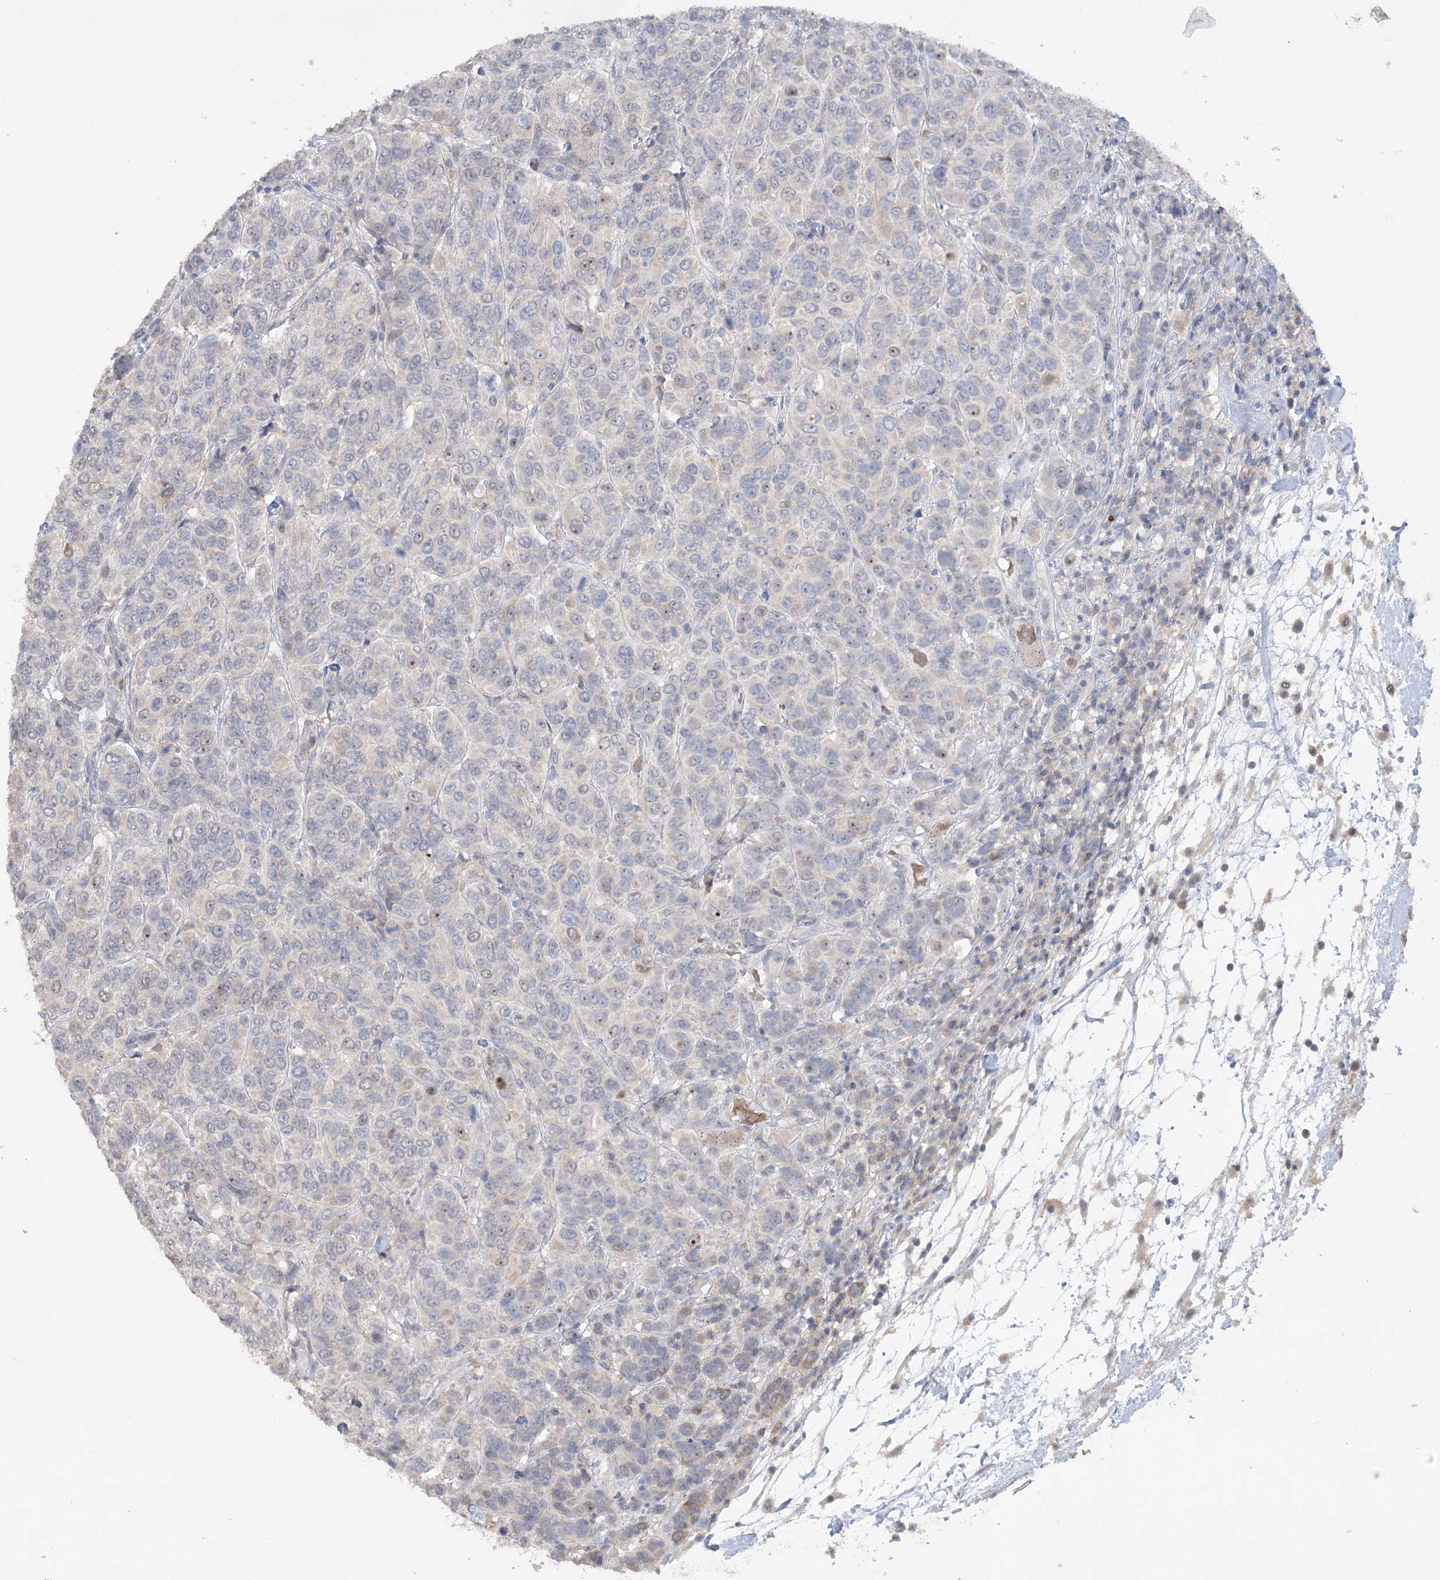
{"staining": {"intensity": "negative", "quantity": "none", "location": "none"}, "tissue": "breast cancer", "cell_type": "Tumor cells", "image_type": "cancer", "snomed": [{"axis": "morphology", "description": "Duct carcinoma"}, {"axis": "topography", "description": "Breast"}], "caption": "IHC of human intraductal carcinoma (breast) reveals no positivity in tumor cells. Brightfield microscopy of immunohistochemistry (IHC) stained with DAB (3,3'-diaminobenzidine) (brown) and hematoxylin (blue), captured at high magnification.", "gene": "TRAF3IP1", "patient": {"sex": "female", "age": 55}}